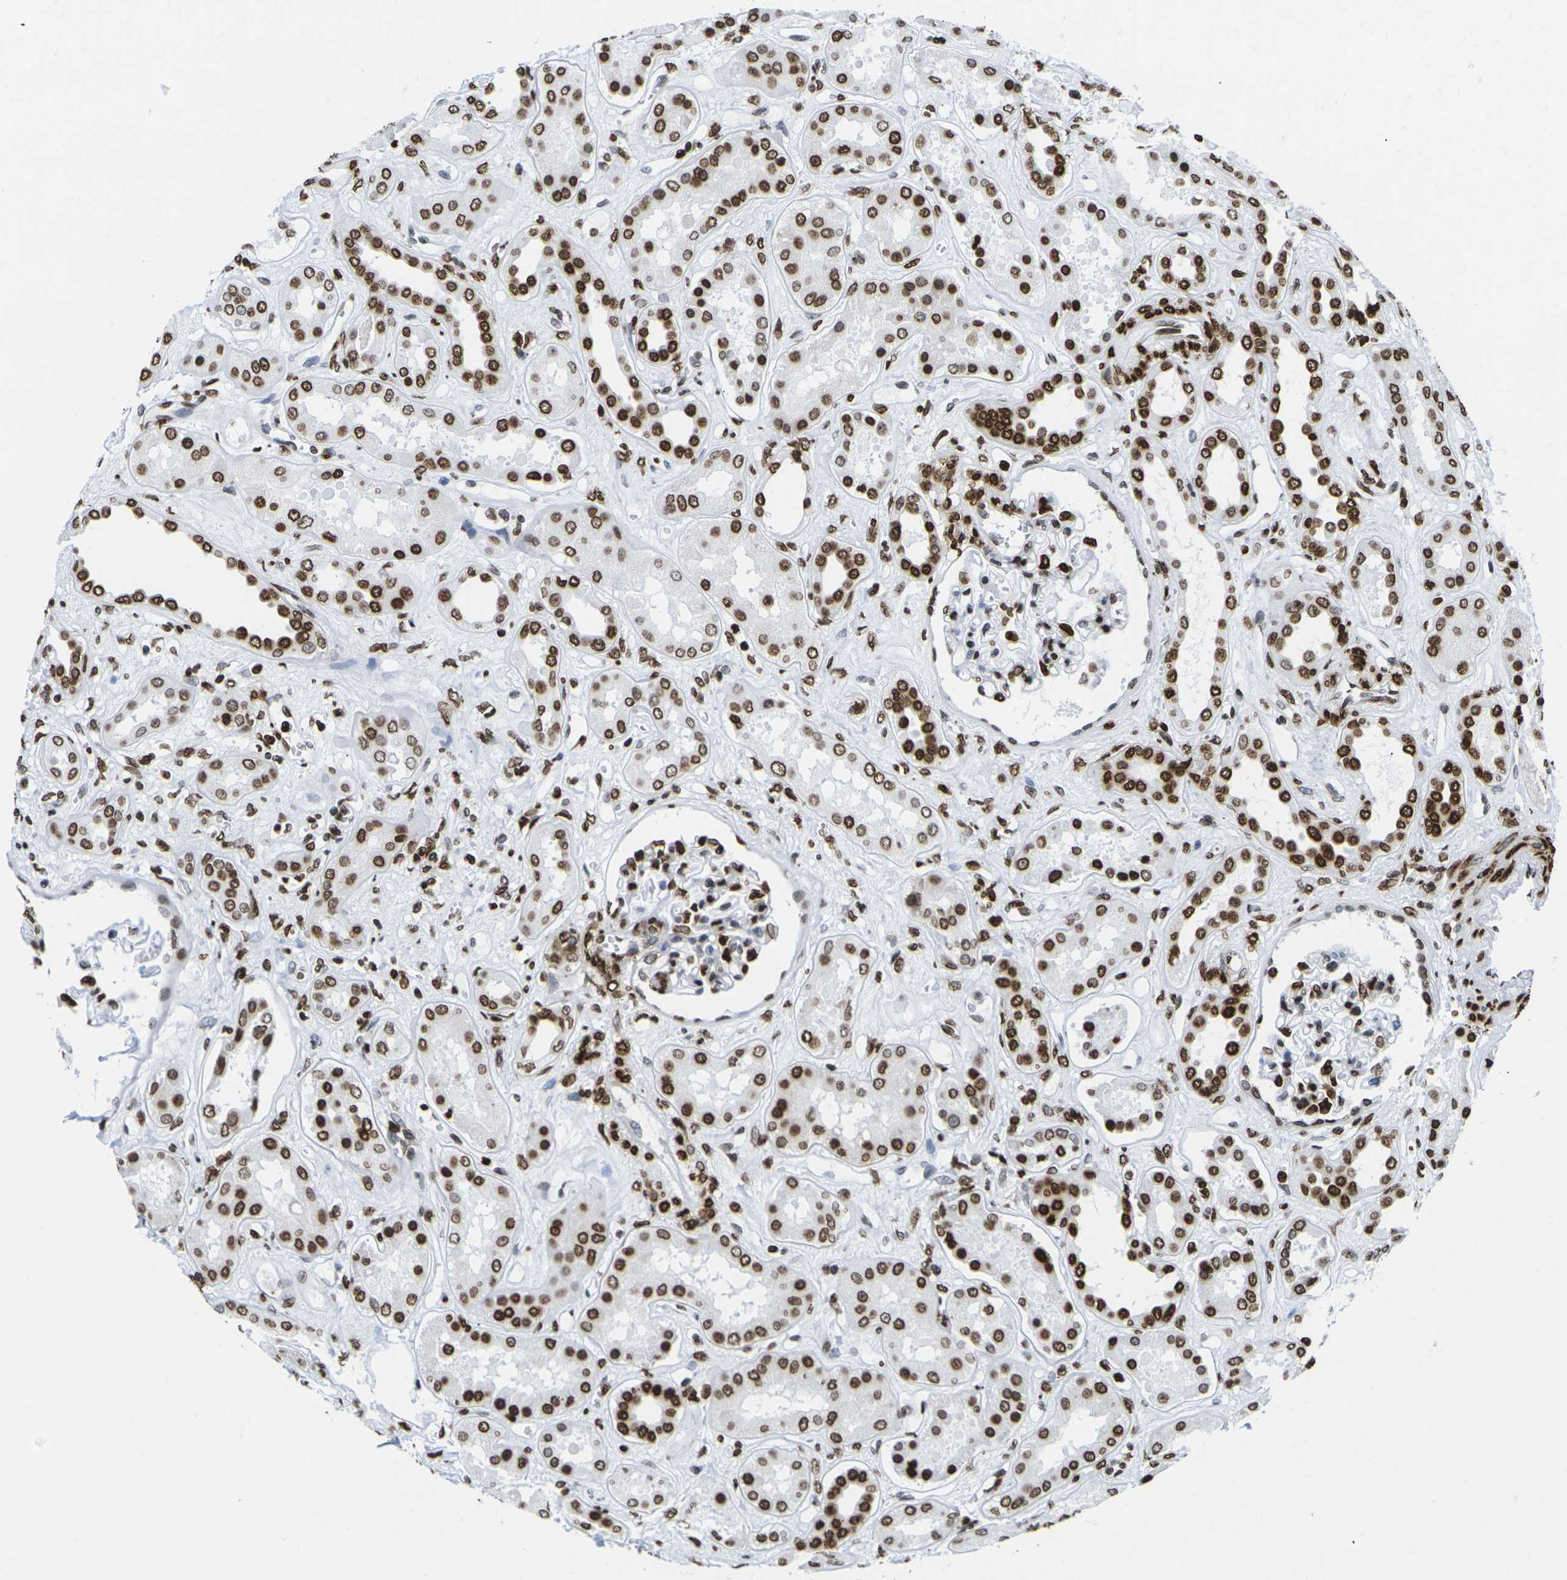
{"staining": {"intensity": "strong", "quantity": "25%-75%", "location": "cytoplasmic/membranous,nuclear"}, "tissue": "kidney", "cell_type": "Cells in glomeruli", "image_type": "normal", "snomed": [{"axis": "morphology", "description": "Normal tissue, NOS"}, {"axis": "topography", "description": "Kidney"}], "caption": "Immunohistochemical staining of unremarkable human kidney displays high levels of strong cytoplasmic/membranous,nuclear staining in about 25%-75% of cells in glomeruli. (IHC, brightfield microscopy, high magnification).", "gene": "H2AC21", "patient": {"sex": "male", "age": 59}}